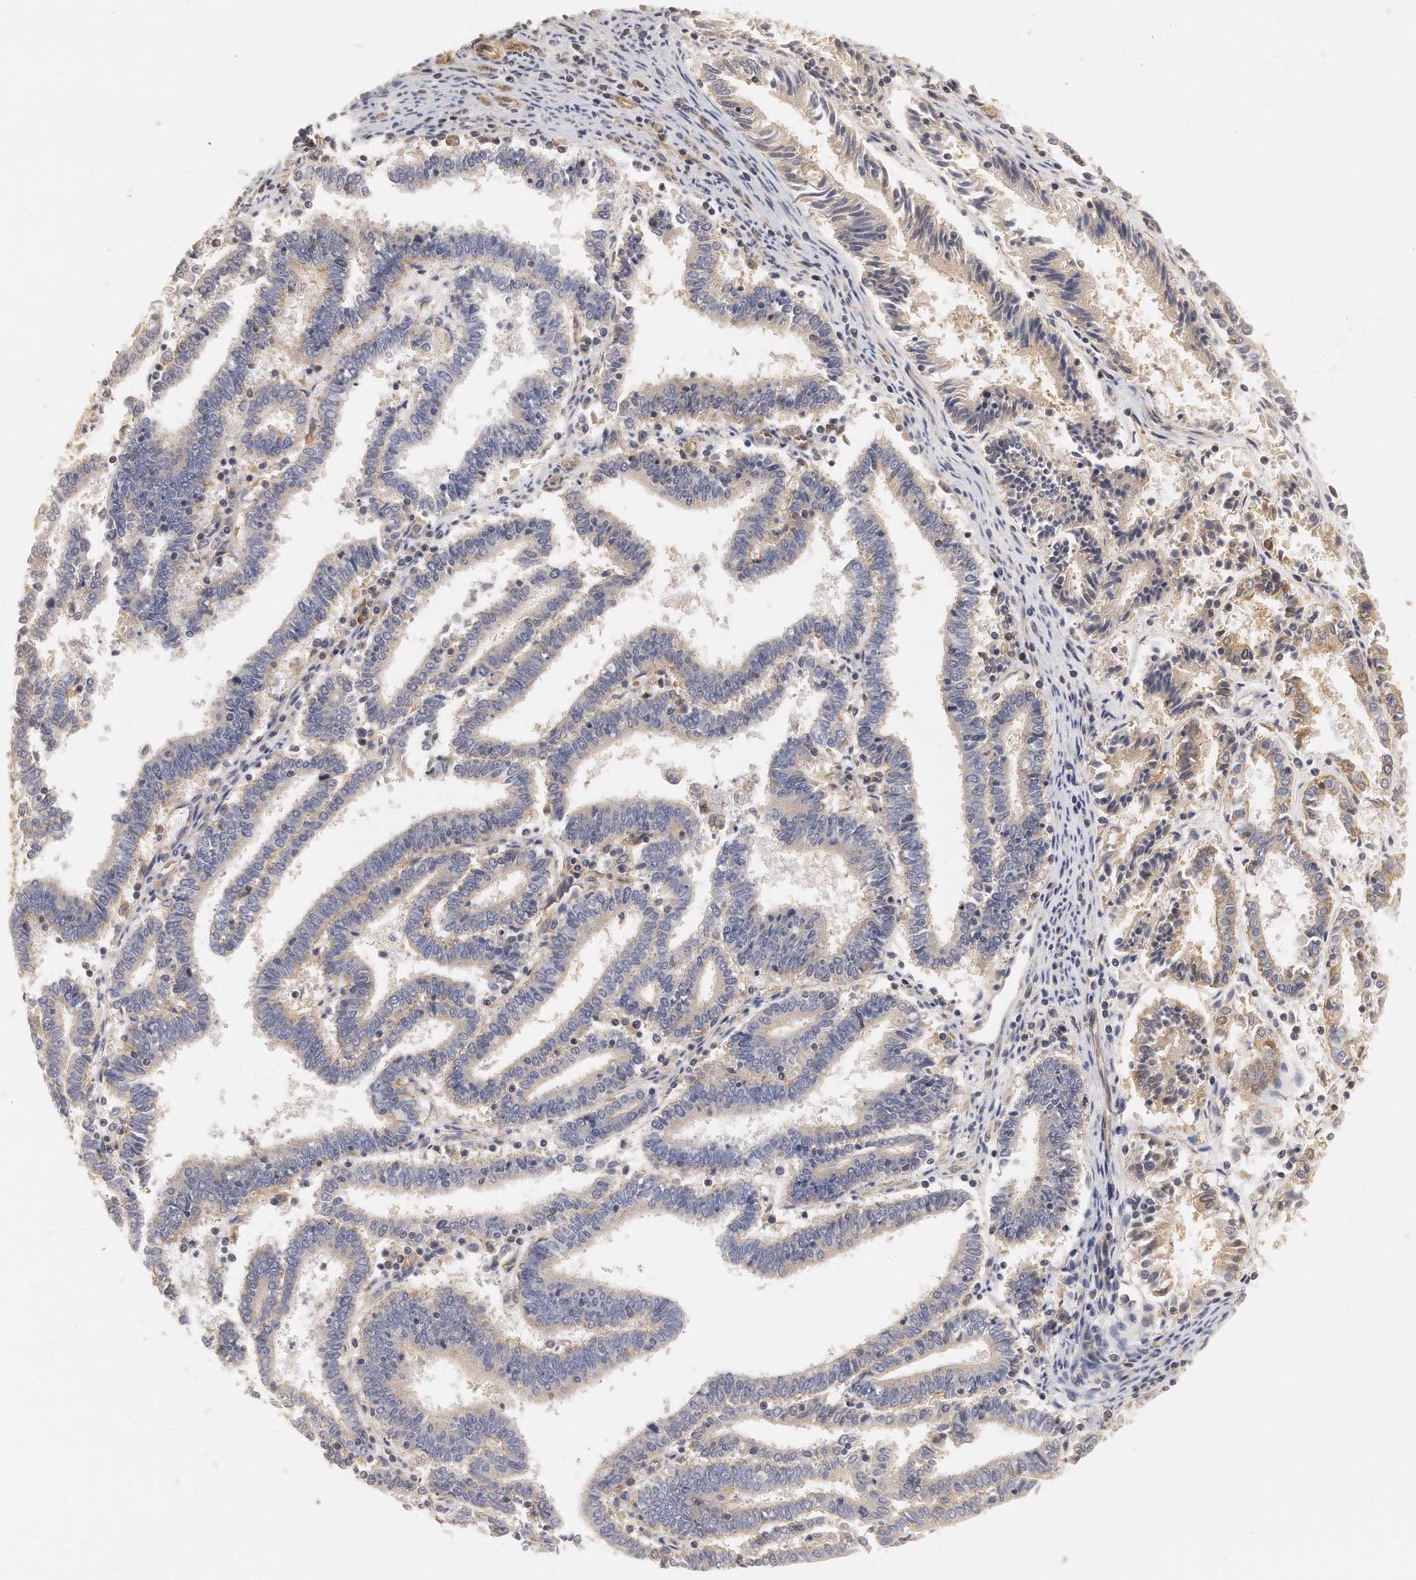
{"staining": {"intensity": "moderate", "quantity": "<25%", "location": "cytoplasmic/membranous"}, "tissue": "endometrial cancer", "cell_type": "Tumor cells", "image_type": "cancer", "snomed": [{"axis": "morphology", "description": "Adenocarcinoma, NOS"}, {"axis": "topography", "description": "Uterus"}], "caption": "Immunohistochemistry (IHC) (DAB) staining of endometrial adenocarcinoma exhibits moderate cytoplasmic/membranous protein positivity in approximately <25% of tumor cells.", "gene": "CHST7", "patient": {"sex": "female", "age": 83}}